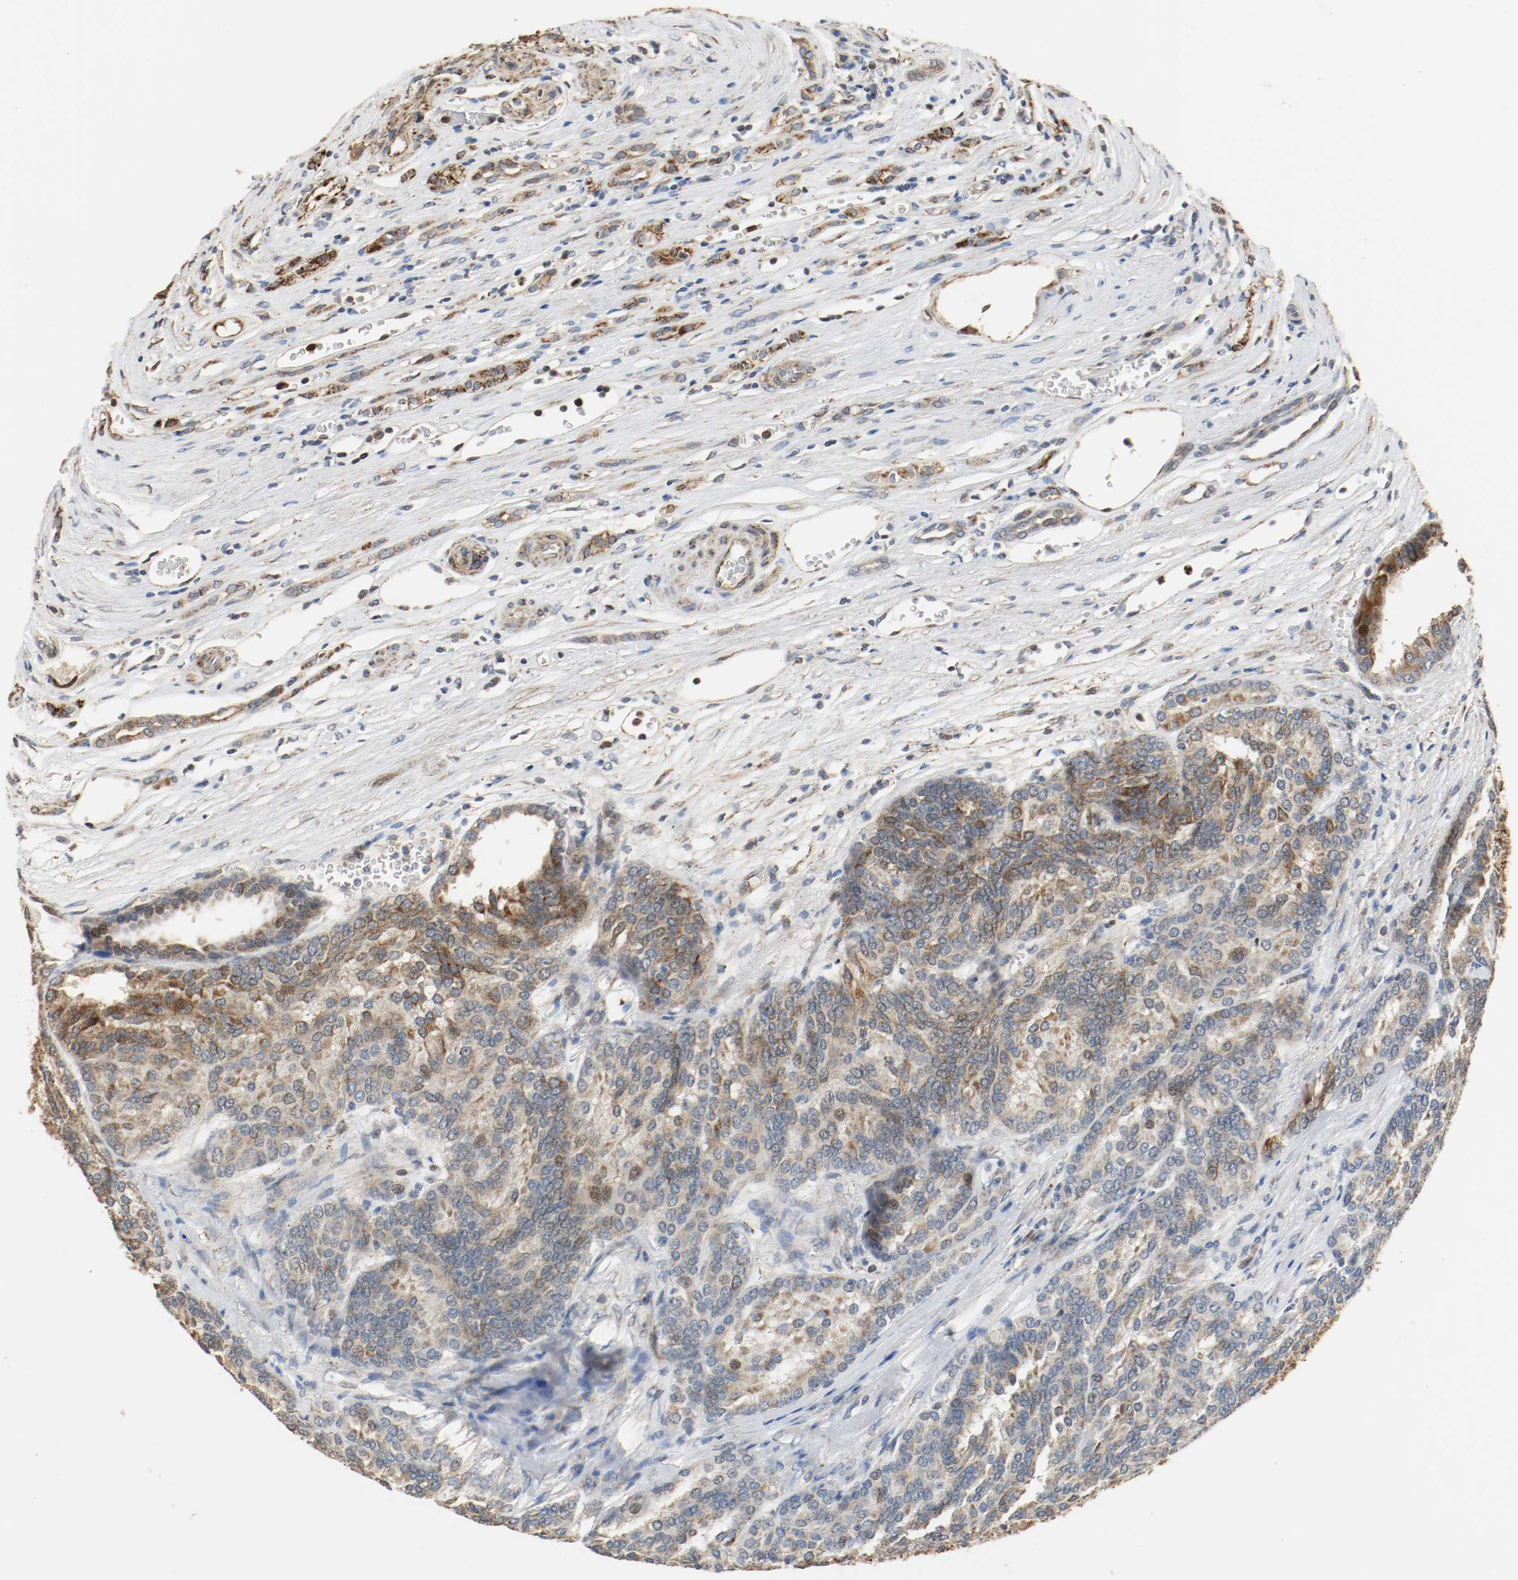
{"staining": {"intensity": "strong", "quantity": ">75%", "location": "cytoplasmic/membranous"}, "tissue": "renal cancer", "cell_type": "Tumor cells", "image_type": "cancer", "snomed": [{"axis": "morphology", "description": "Adenocarcinoma, NOS"}, {"axis": "topography", "description": "Kidney"}], "caption": "This image reveals immunohistochemistry (IHC) staining of human renal cancer (adenocarcinoma), with high strong cytoplasmic/membranous staining in about >75% of tumor cells.", "gene": "ALDH4A1", "patient": {"sex": "male", "age": 46}}